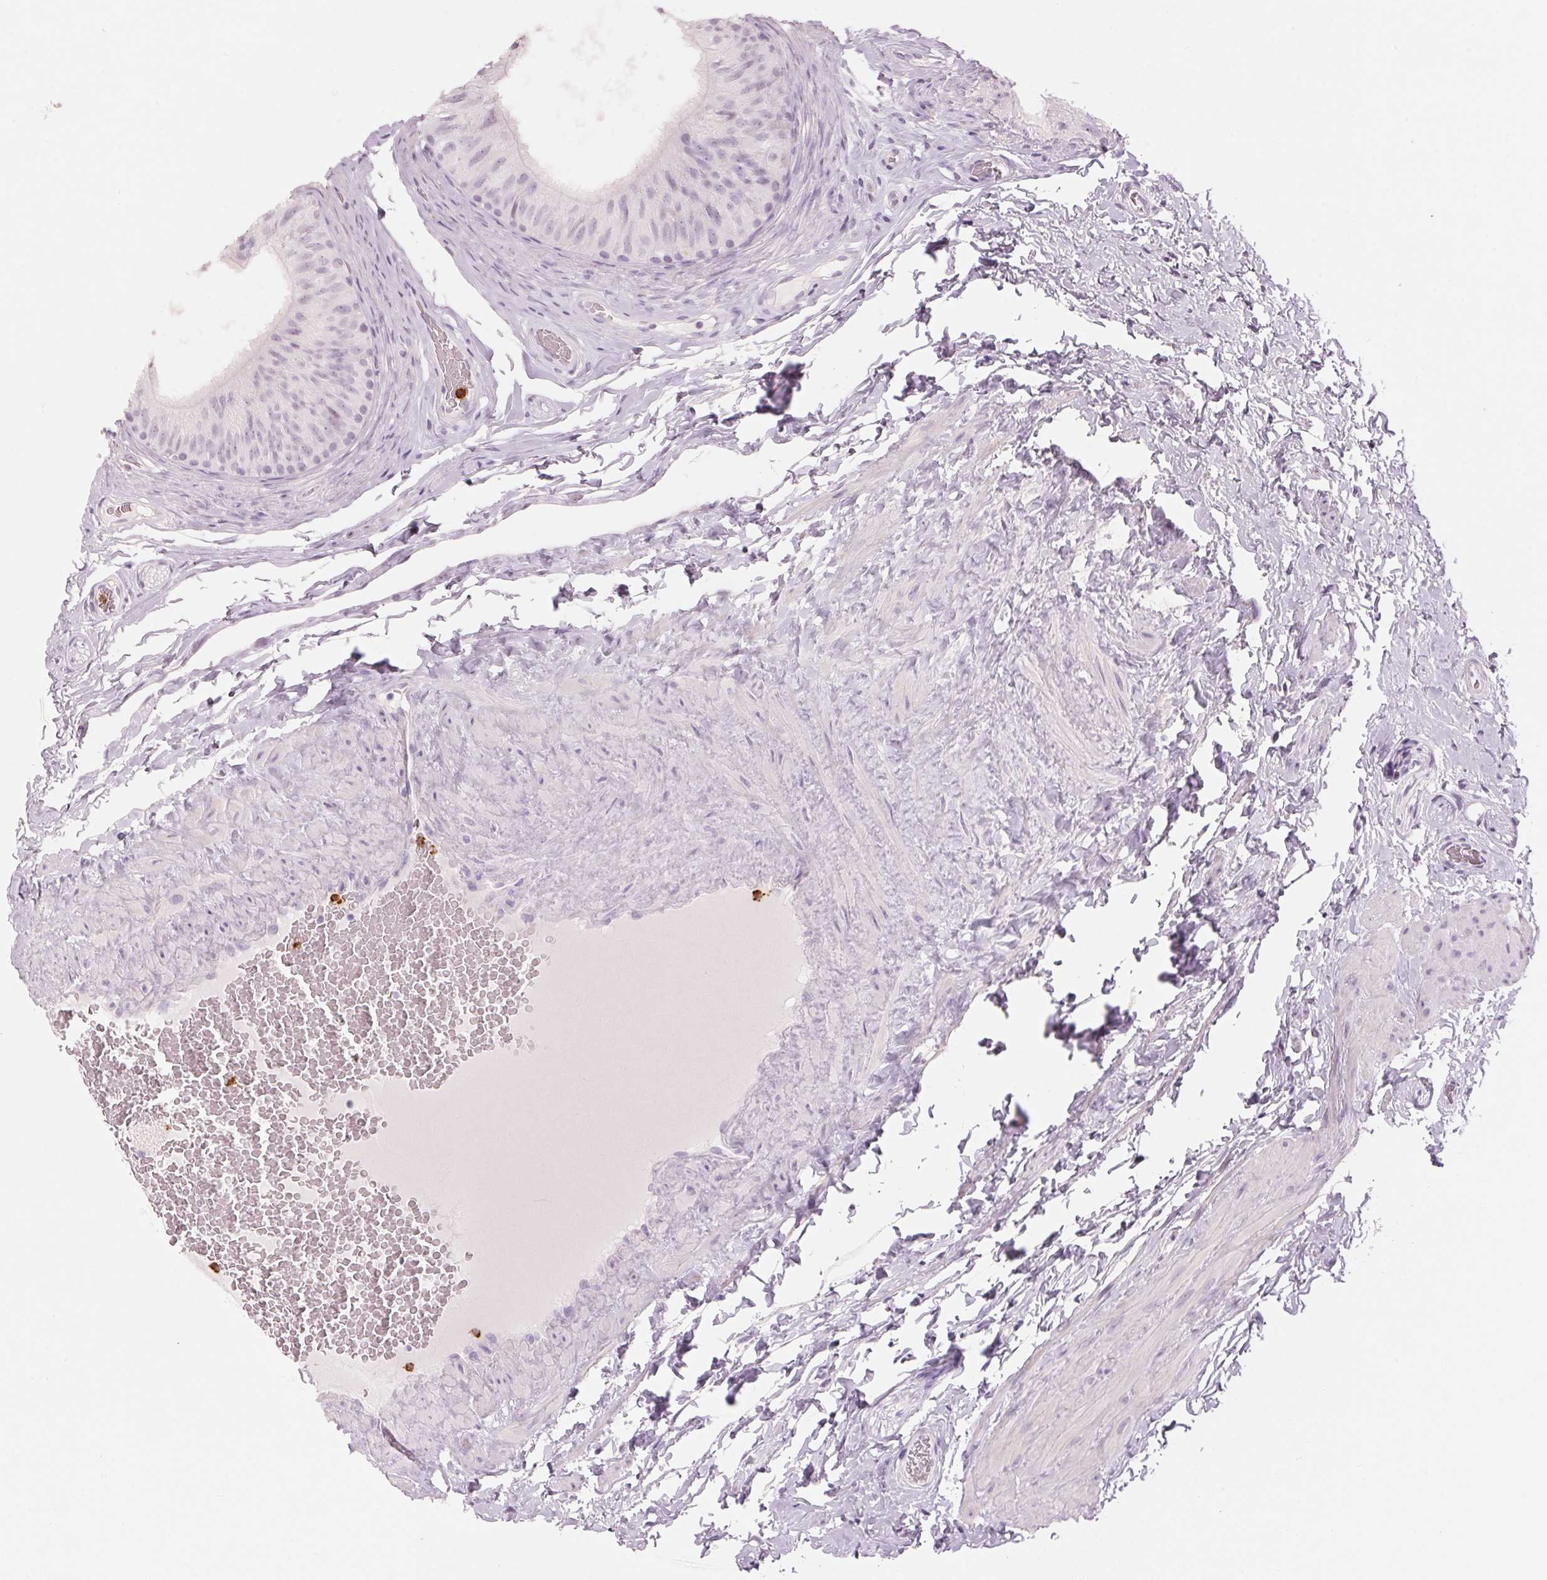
{"staining": {"intensity": "negative", "quantity": "none", "location": "none"}, "tissue": "epididymis", "cell_type": "Glandular cells", "image_type": "normal", "snomed": [{"axis": "morphology", "description": "Normal tissue, NOS"}, {"axis": "topography", "description": "Epididymis, spermatic cord, NOS"}, {"axis": "topography", "description": "Epididymis"}], "caption": "IHC of normal epididymis shows no positivity in glandular cells.", "gene": "KLK7", "patient": {"sex": "male", "age": 31}}